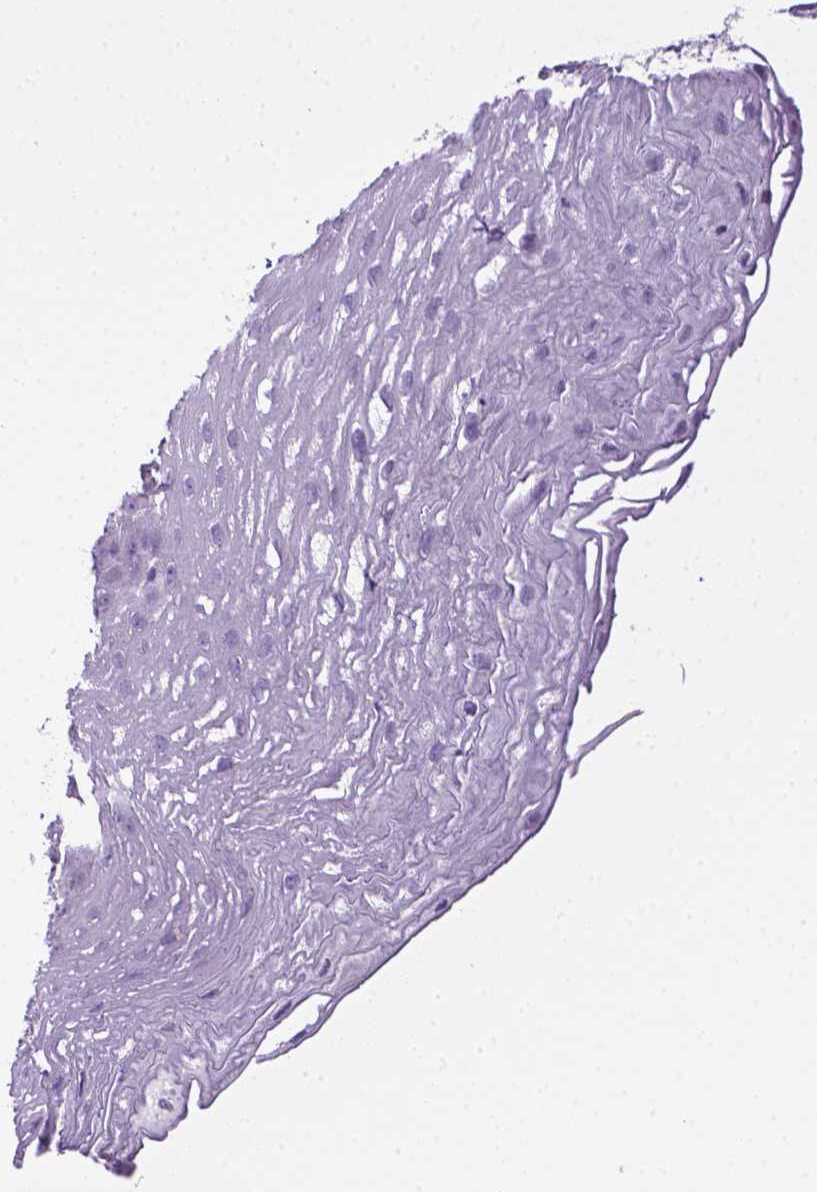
{"staining": {"intensity": "negative", "quantity": "none", "location": "none"}, "tissue": "esophagus", "cell_type": "Squamous epithelial cells", "image_type": "normal", "snomed": [{"axis": "morphology", "description": "Normal tissue, NOS"}, {"axis": "topography", "description": "Esophagus"}], "caption": "Immunohistochemistry micrograph of normal esophagus stained for a protein (brown), which reveals no positivity in squamous epithelial cells. (Brightfield microscopy of DAB immunohistochemistry at high magnification).", "gene": "KIT", "patient": {"sex": "female", "age": 81}}